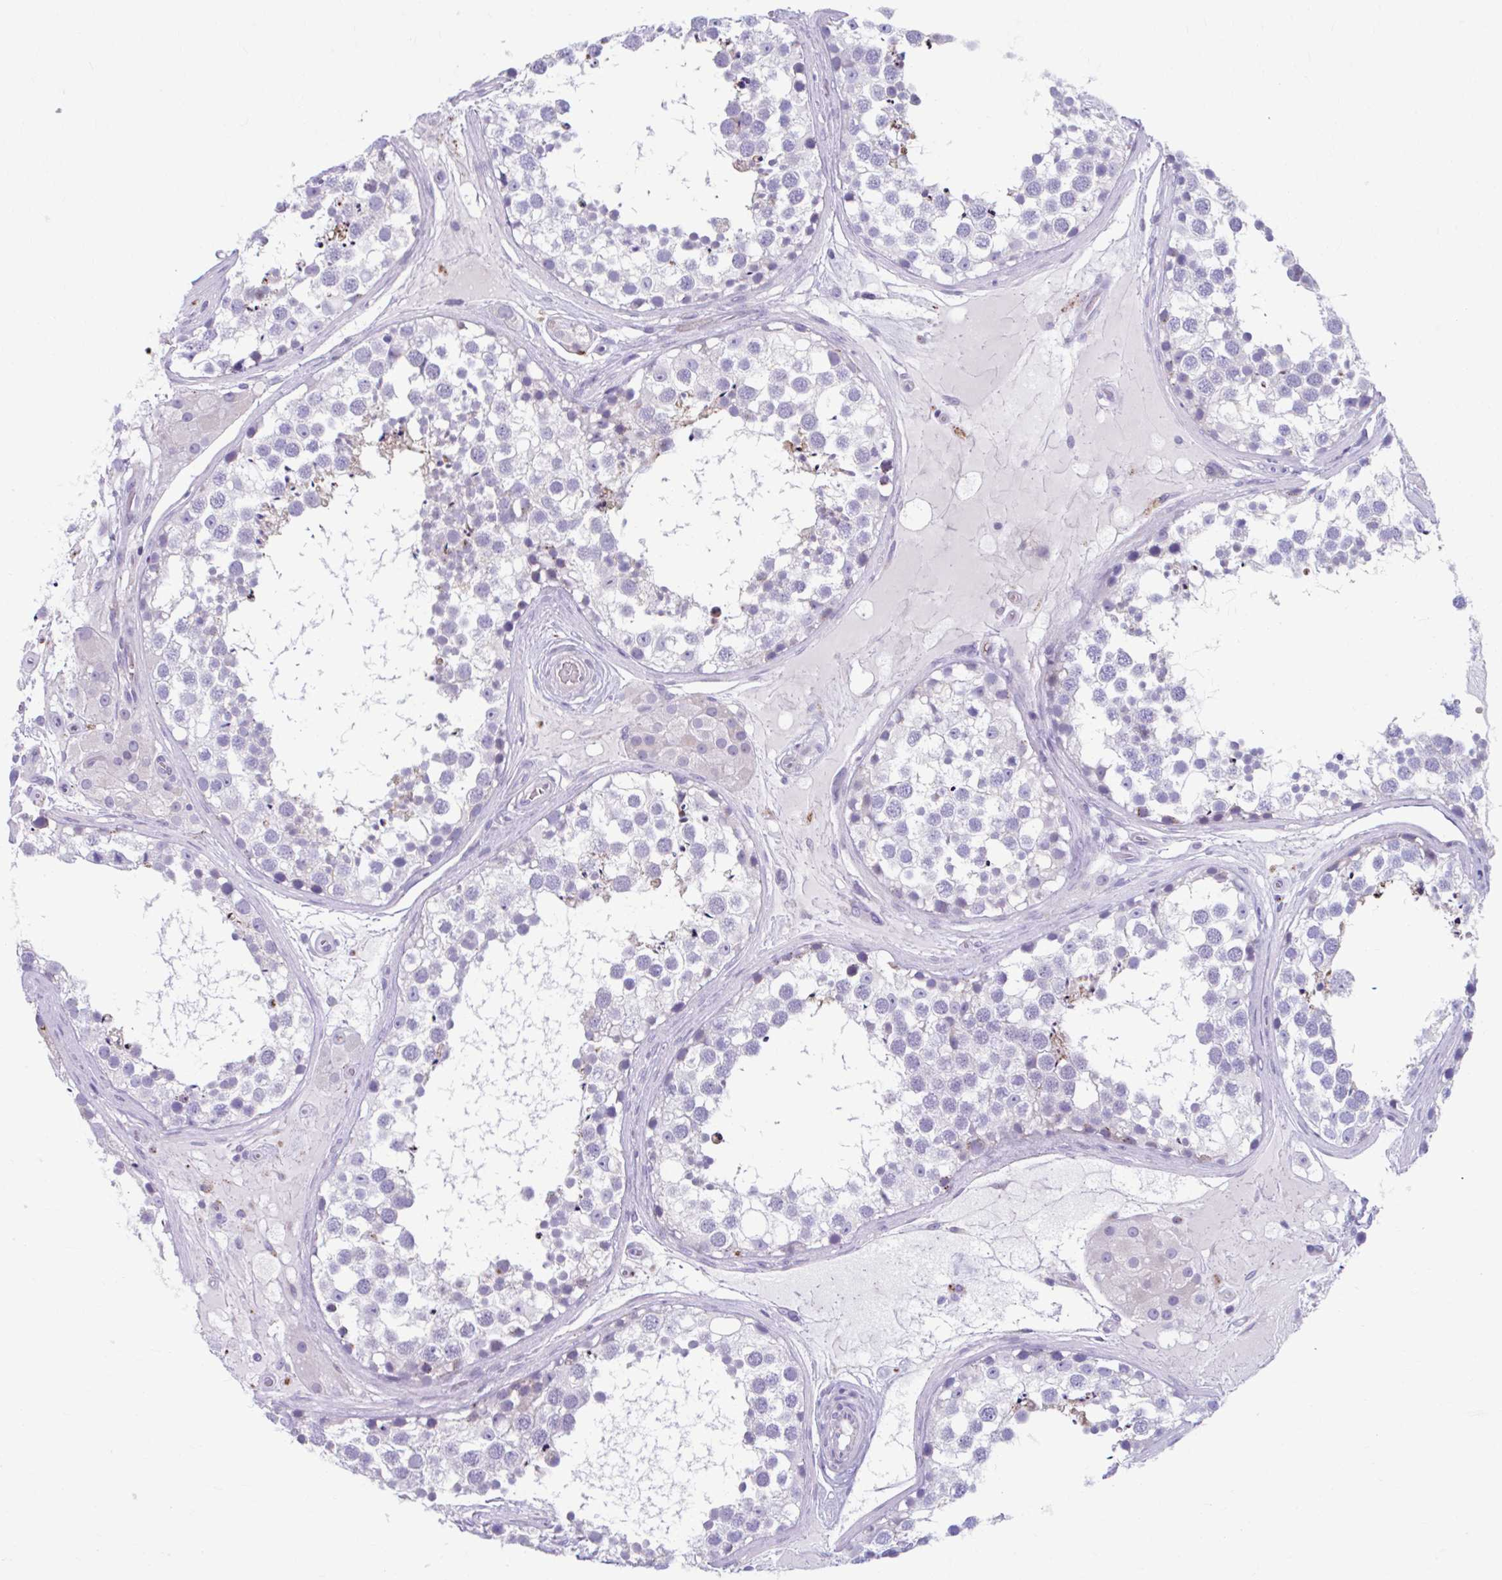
{"staining": {"intensity": "negative", "quantity": "none", "location": "none"}, "tissue": "testis", "cell_type": "Cells in seminiferous ducts", "image_type": "normal", "snomed": [{"axis": "morphology", "description": "Normal tissue, NOS"}, {"axis": "morphology", "description": "Seminoma, NOS"}, {"axis": "topography", "description": "Testis"}], "caption": "Histopathology image shows no protein positivity in cells in seminiferous ducts of unremarkable testis.", "gene": "C12orf71", "patient": {"sex": "male", "age": 65}}